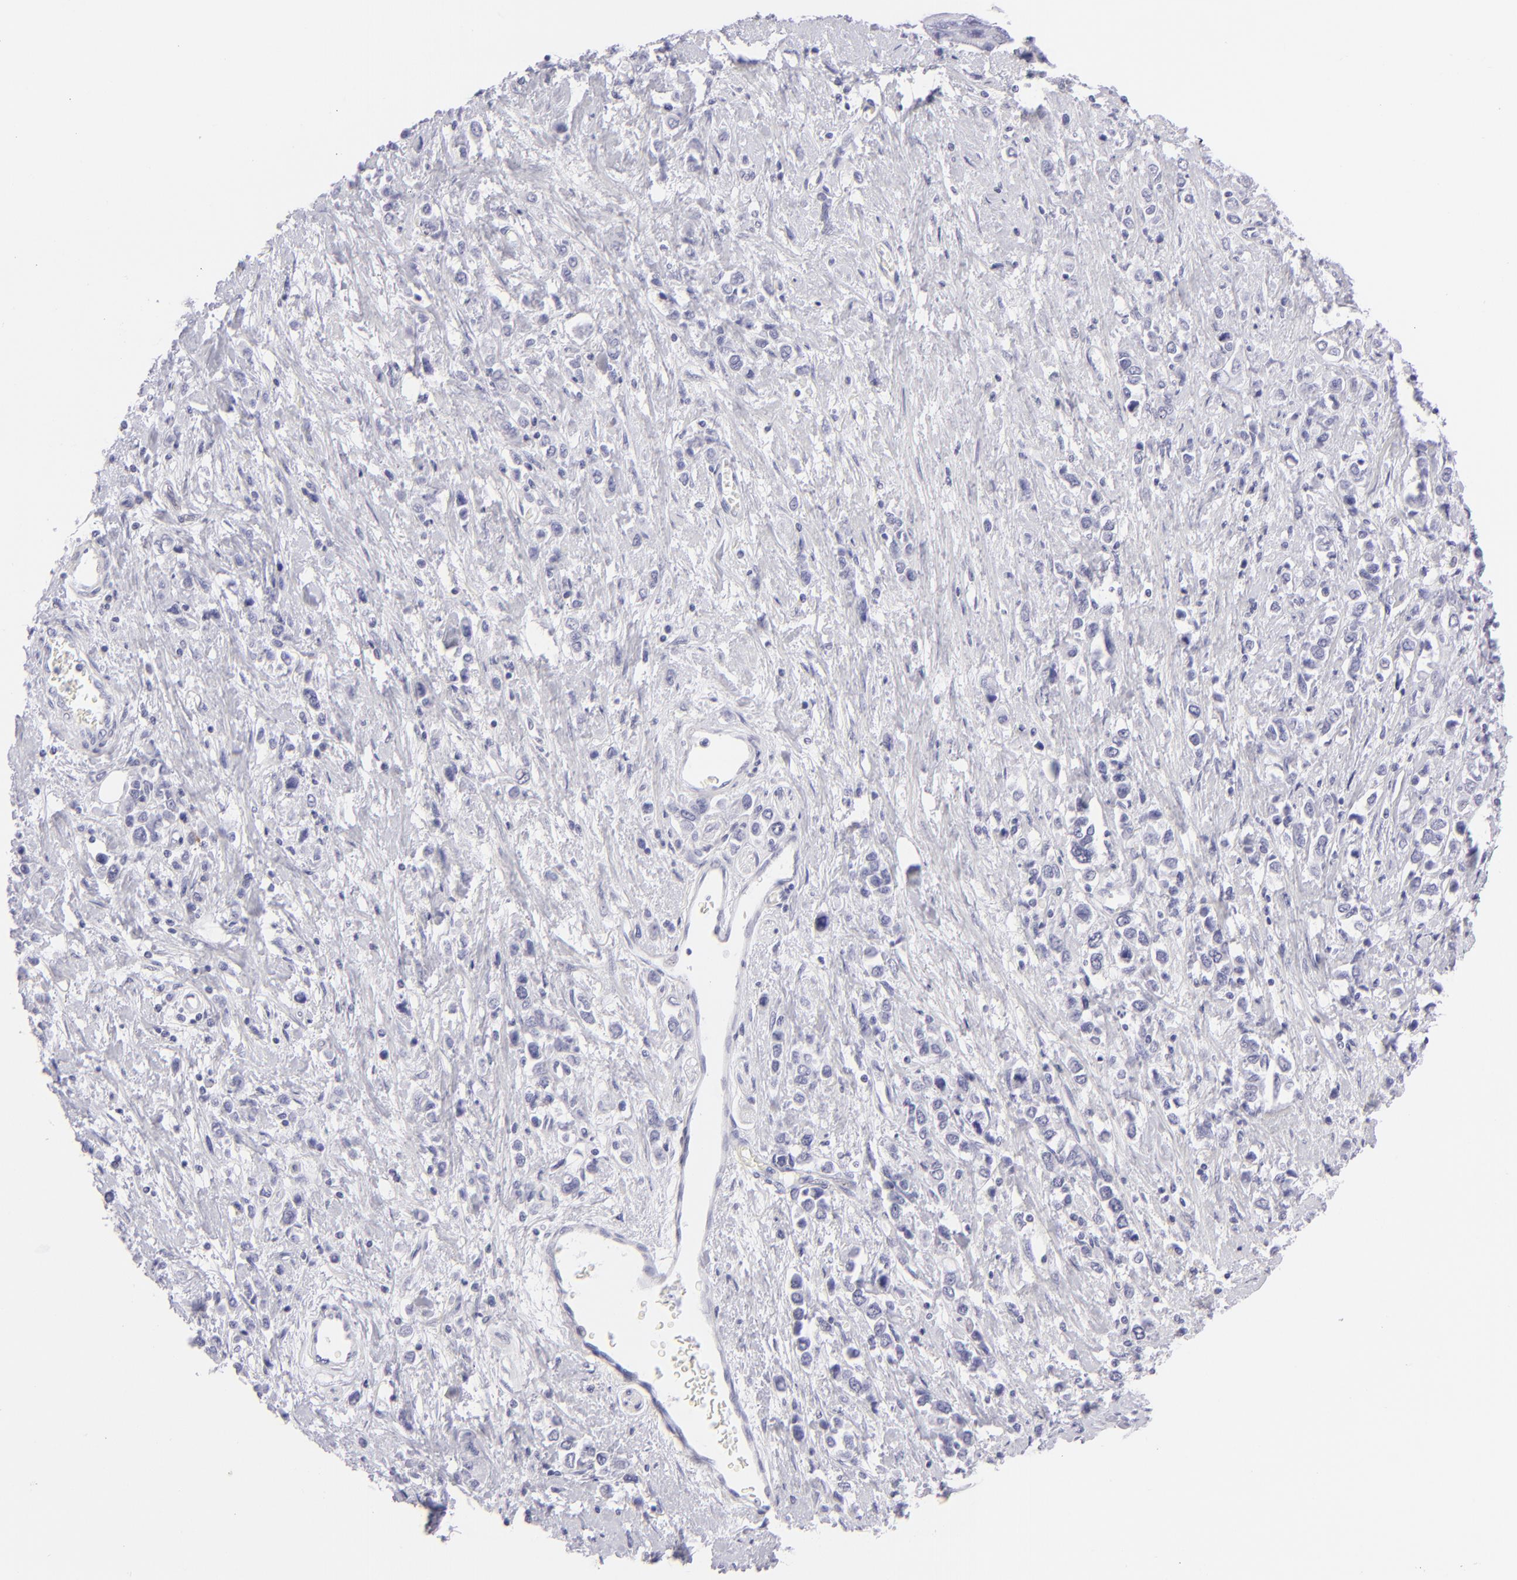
{"staining": {"intensity": "negative", "quantity": "none", "location": "none"}, "tissue": "stomach cancer", "cell_type": "Tumor cells", "image_type": "cancer", "snomed": [{"axis": "morphology", "description": "Adenocarcinoma, NOS"}, {"axis": "topography", "description": "Stomach, upper"}], "caption": "An immunohistochemistry photomicrograph of stomach cancer (adenocarcinoma) is shown. There is no staining in tumor cells of stomach cancer (adenocarcinoma).", "gene": "FCER2", "patient": {"sex": "male", "age": 76}}